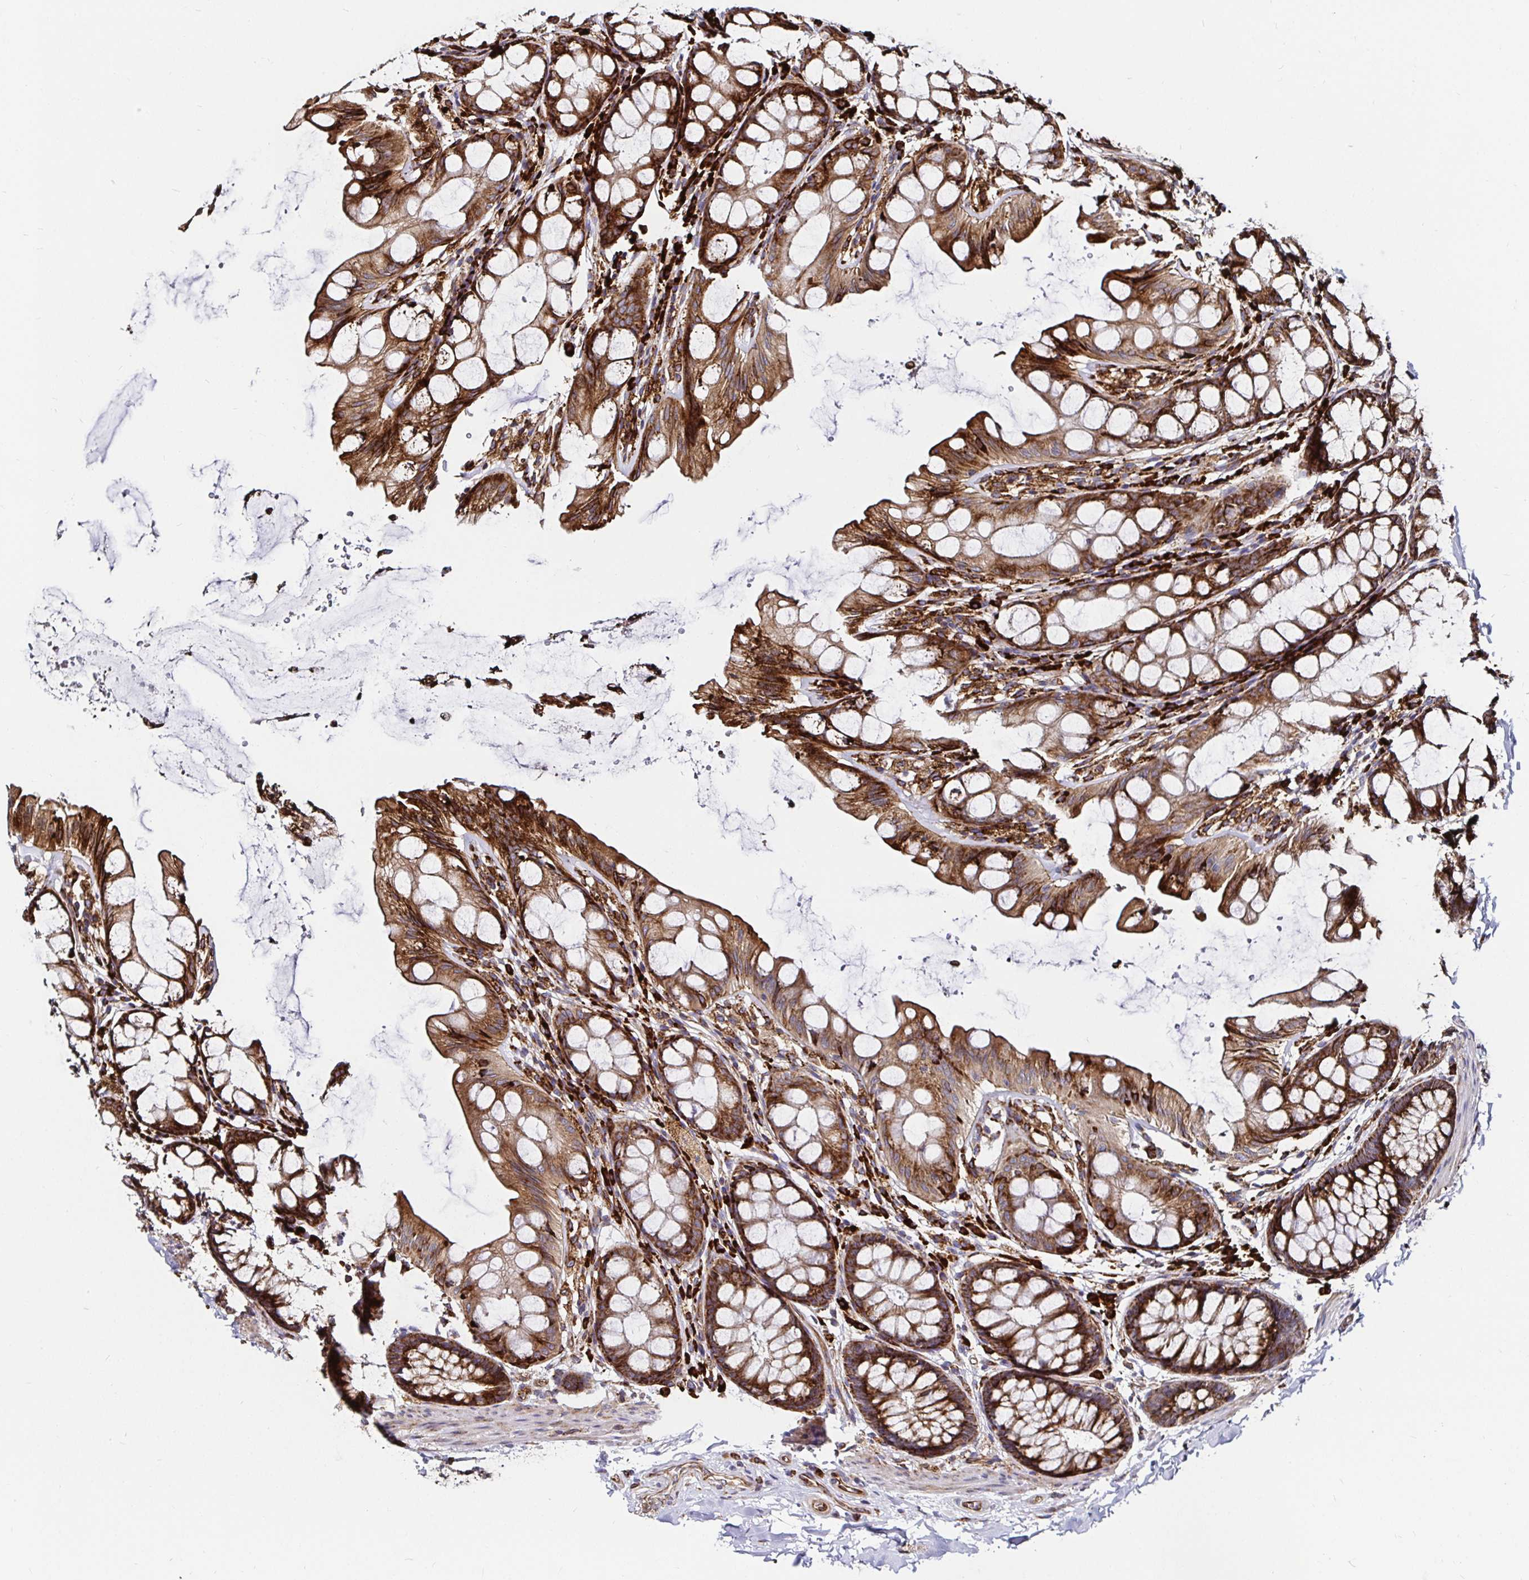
{"staining": {"intensity": "moderate", "quantity": ">75%", "location": "cytoplasmic/membranous"}, "tissue": "colon", "cell_type": "Endothelial cells", "image_type": "normal", "snomed": [{"axis": "morphology", "description": "Normal tissue, NOS"}, {"axis": "topography", "description": "Colon"}], "caption": "Protein staining demonstrates moderate cytoplasmic/membranous expression in about >75% of endothelial cells in unremarkable colon. Using DAB (3,3'-diaminobenzidine) (brown) and hematoxylin (blue) stains, captured at high magnification using brightfield microscopy.", "gene": "SMYD3", "patient": {"sex": "male", "age": 47}}